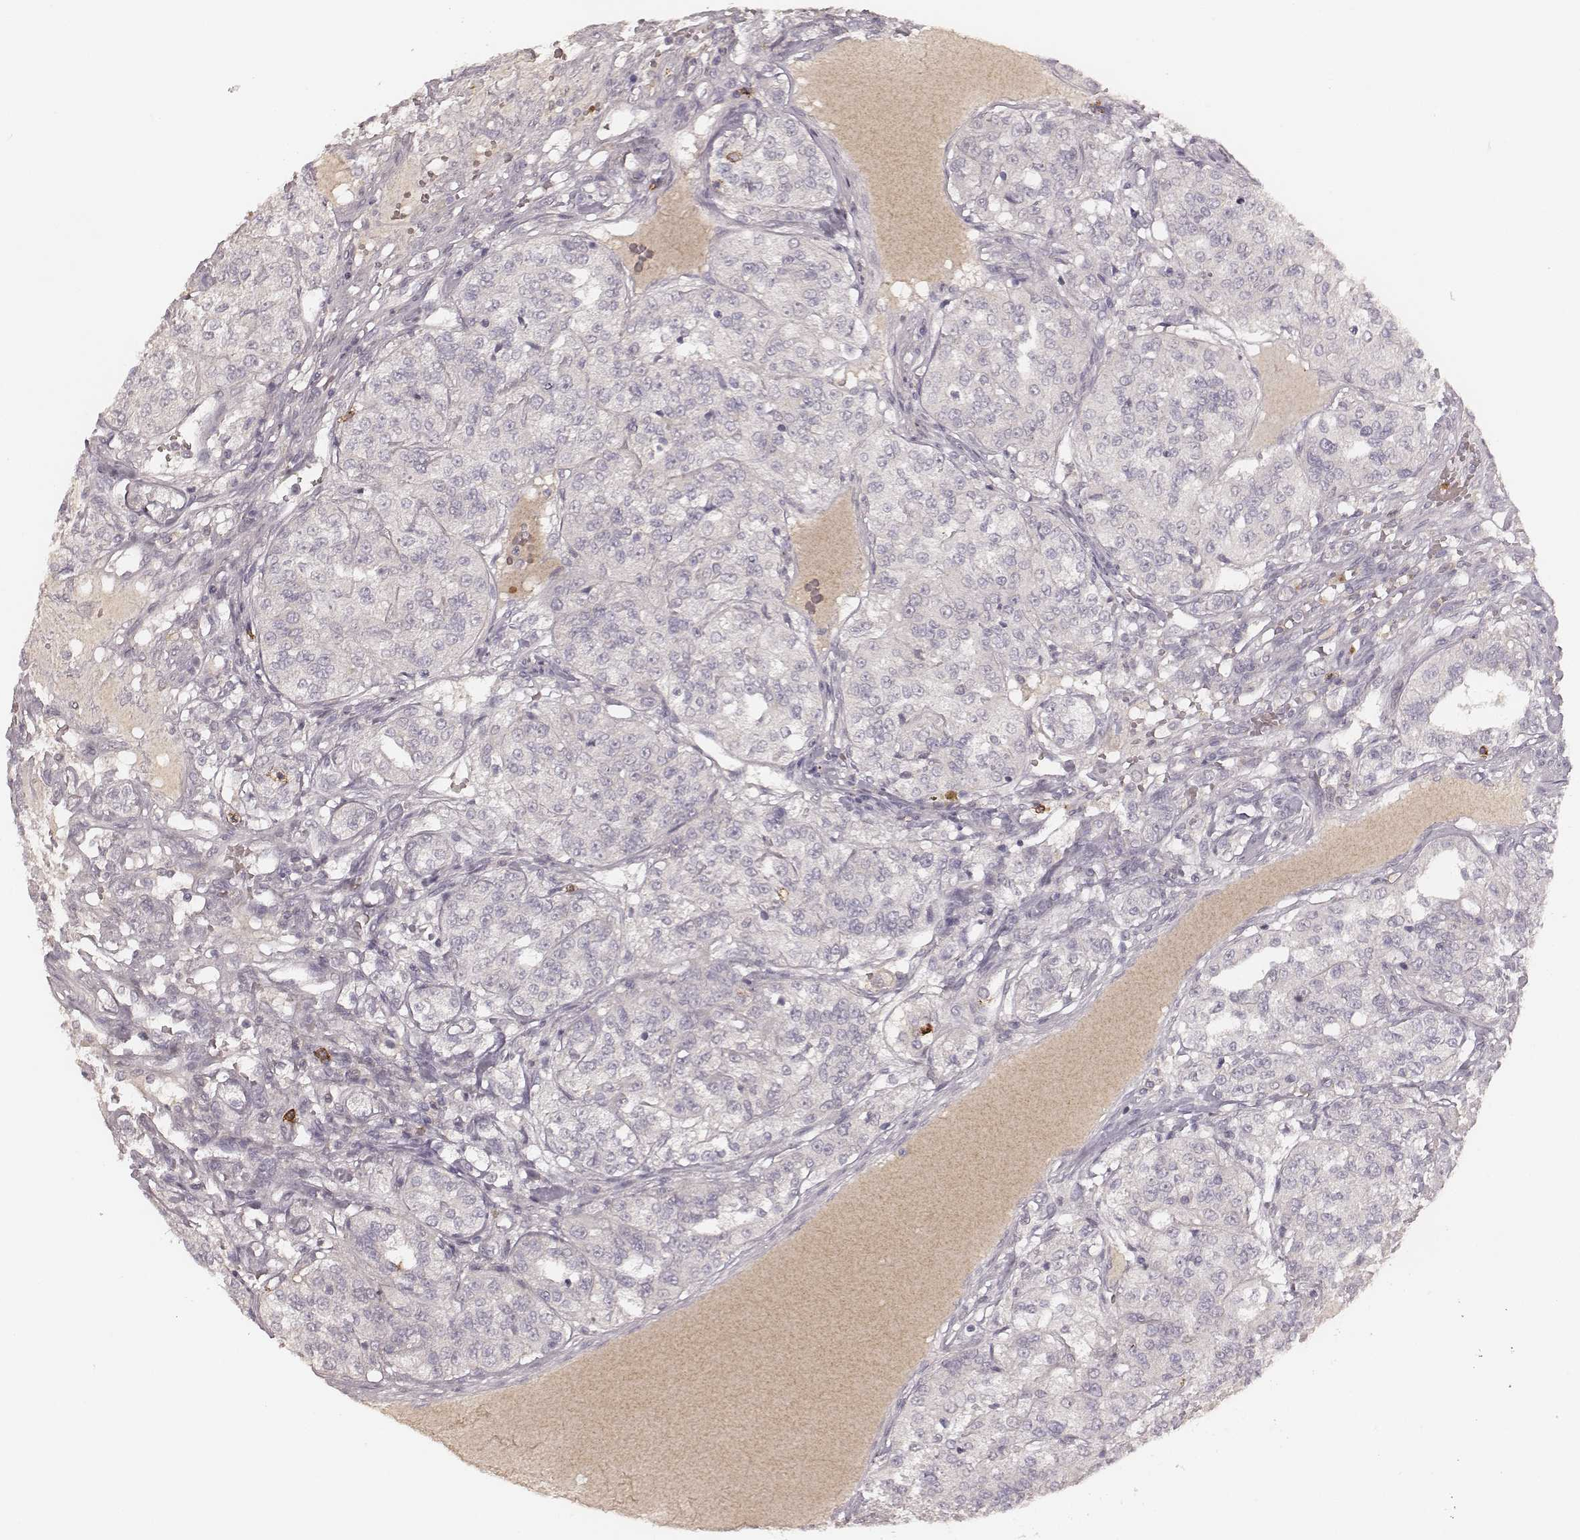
{"staining": {"intensity": "negative", "quantity": "none", "location": "none"}, "tissue": "renal cancer", "cell_type": "Tumor cells", "image_type": "cancer", "snomed": [{"axis": "morphology", "description": "Adenocarcinoma, NOS"}, {"axis": "topography", "description": "Kidney"}], "caption": "The image demonstrates no staining of tumor cells in renal adenocarcinoma.", "gene": "CD8A", "patient": {"sex": "female", "age": 63}}